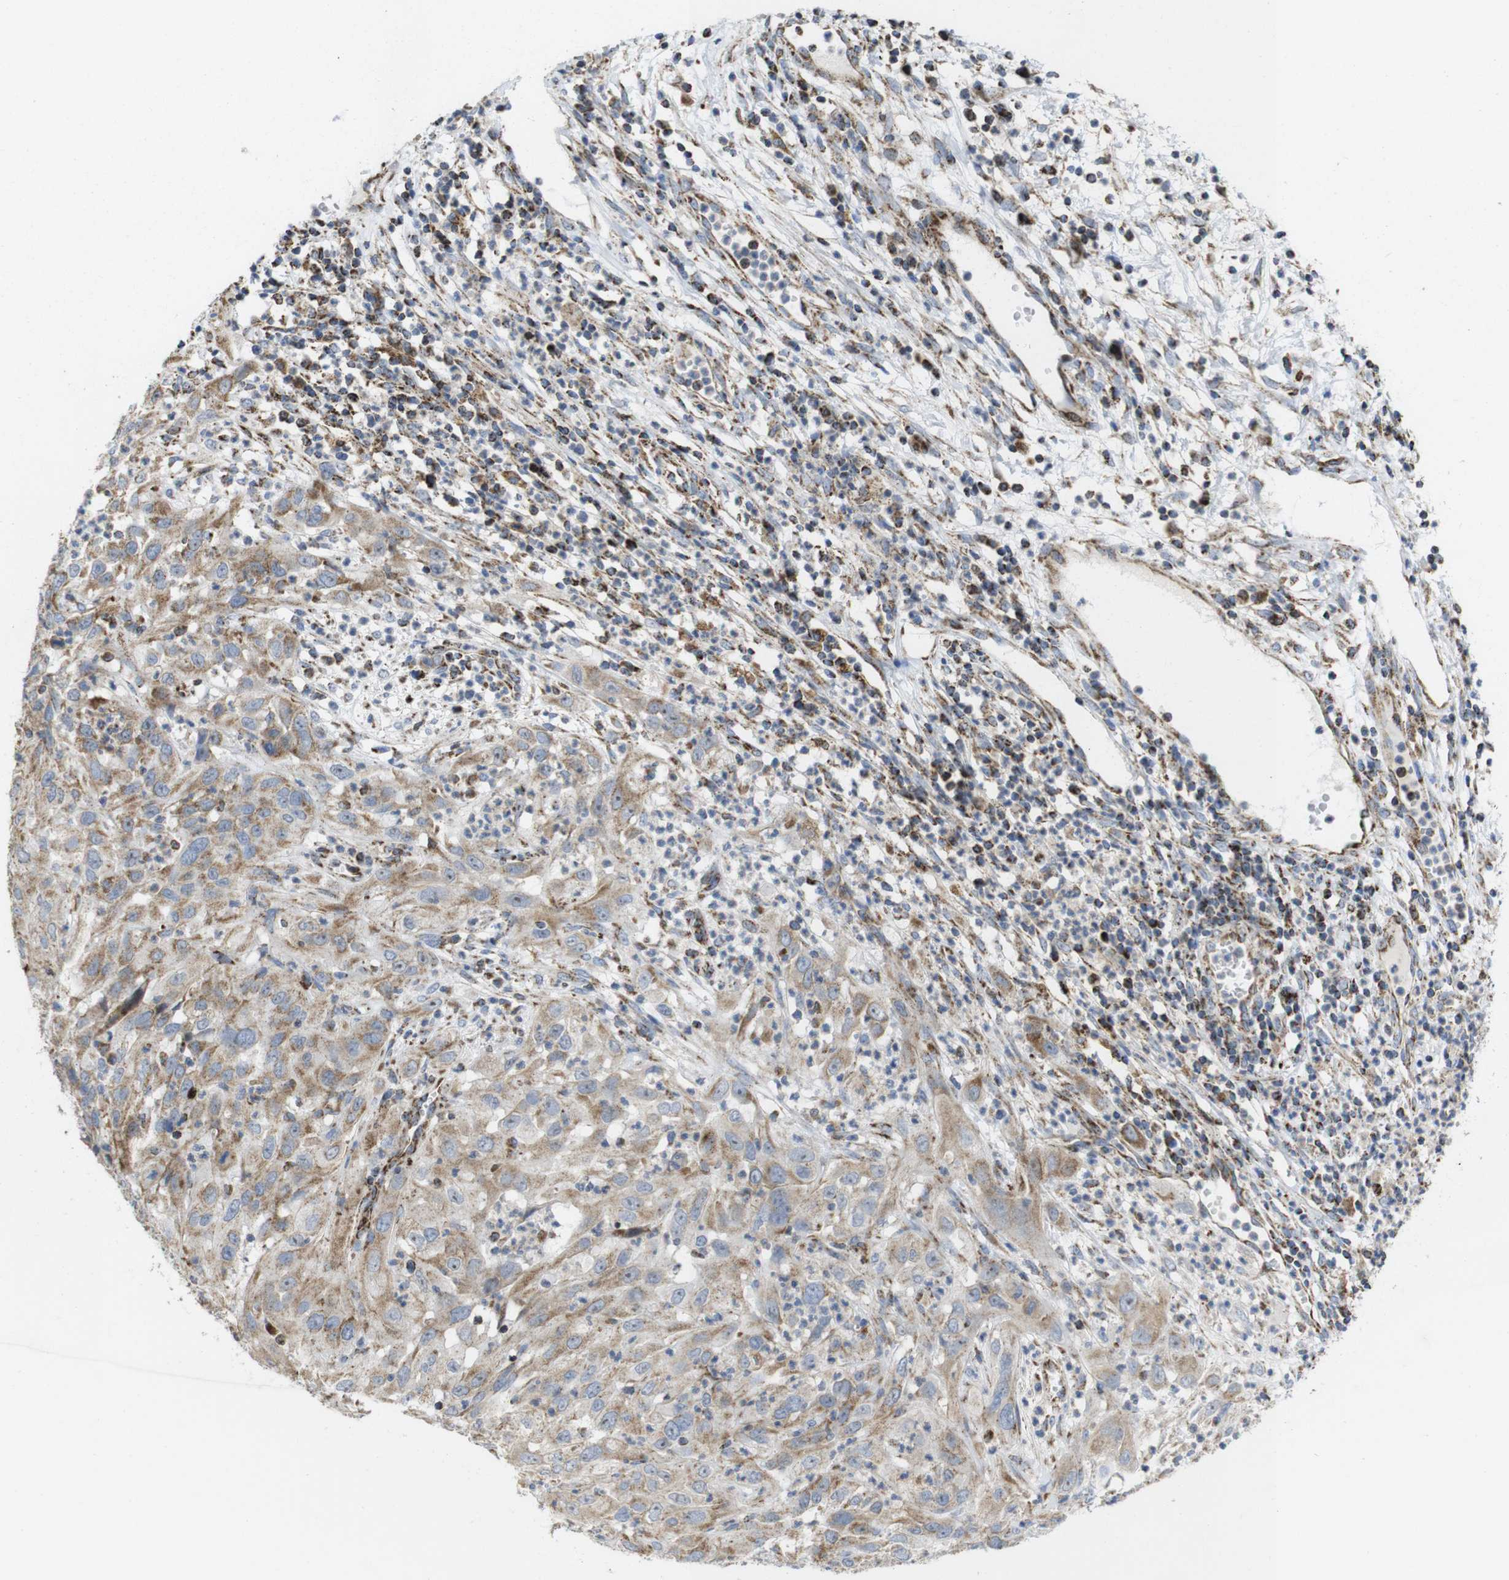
{"staining": {"intensity": "weak", "quantity": "25%-75%", "location": "cytoplasmic/membranous"}, "tissue": "cervical cancer", "cell_type": "Tumor cells", "image_type": "cancer", "snomed": [{"axis": "morphology", "description": "Squamous cell carcinoma, NOS"}, {"axis": "topography", "description": "Cervix"}], "caption": "A high-resolution histopathology image shows IHC staining of cervical cancer (squamous cell carcinoma), which demonstrates weak cytoplasmic/membranous staining in approximately 25%-75% of tumor cells.", "gene": "TMEM192", "patient": {"sex": "female", "age": 32}}